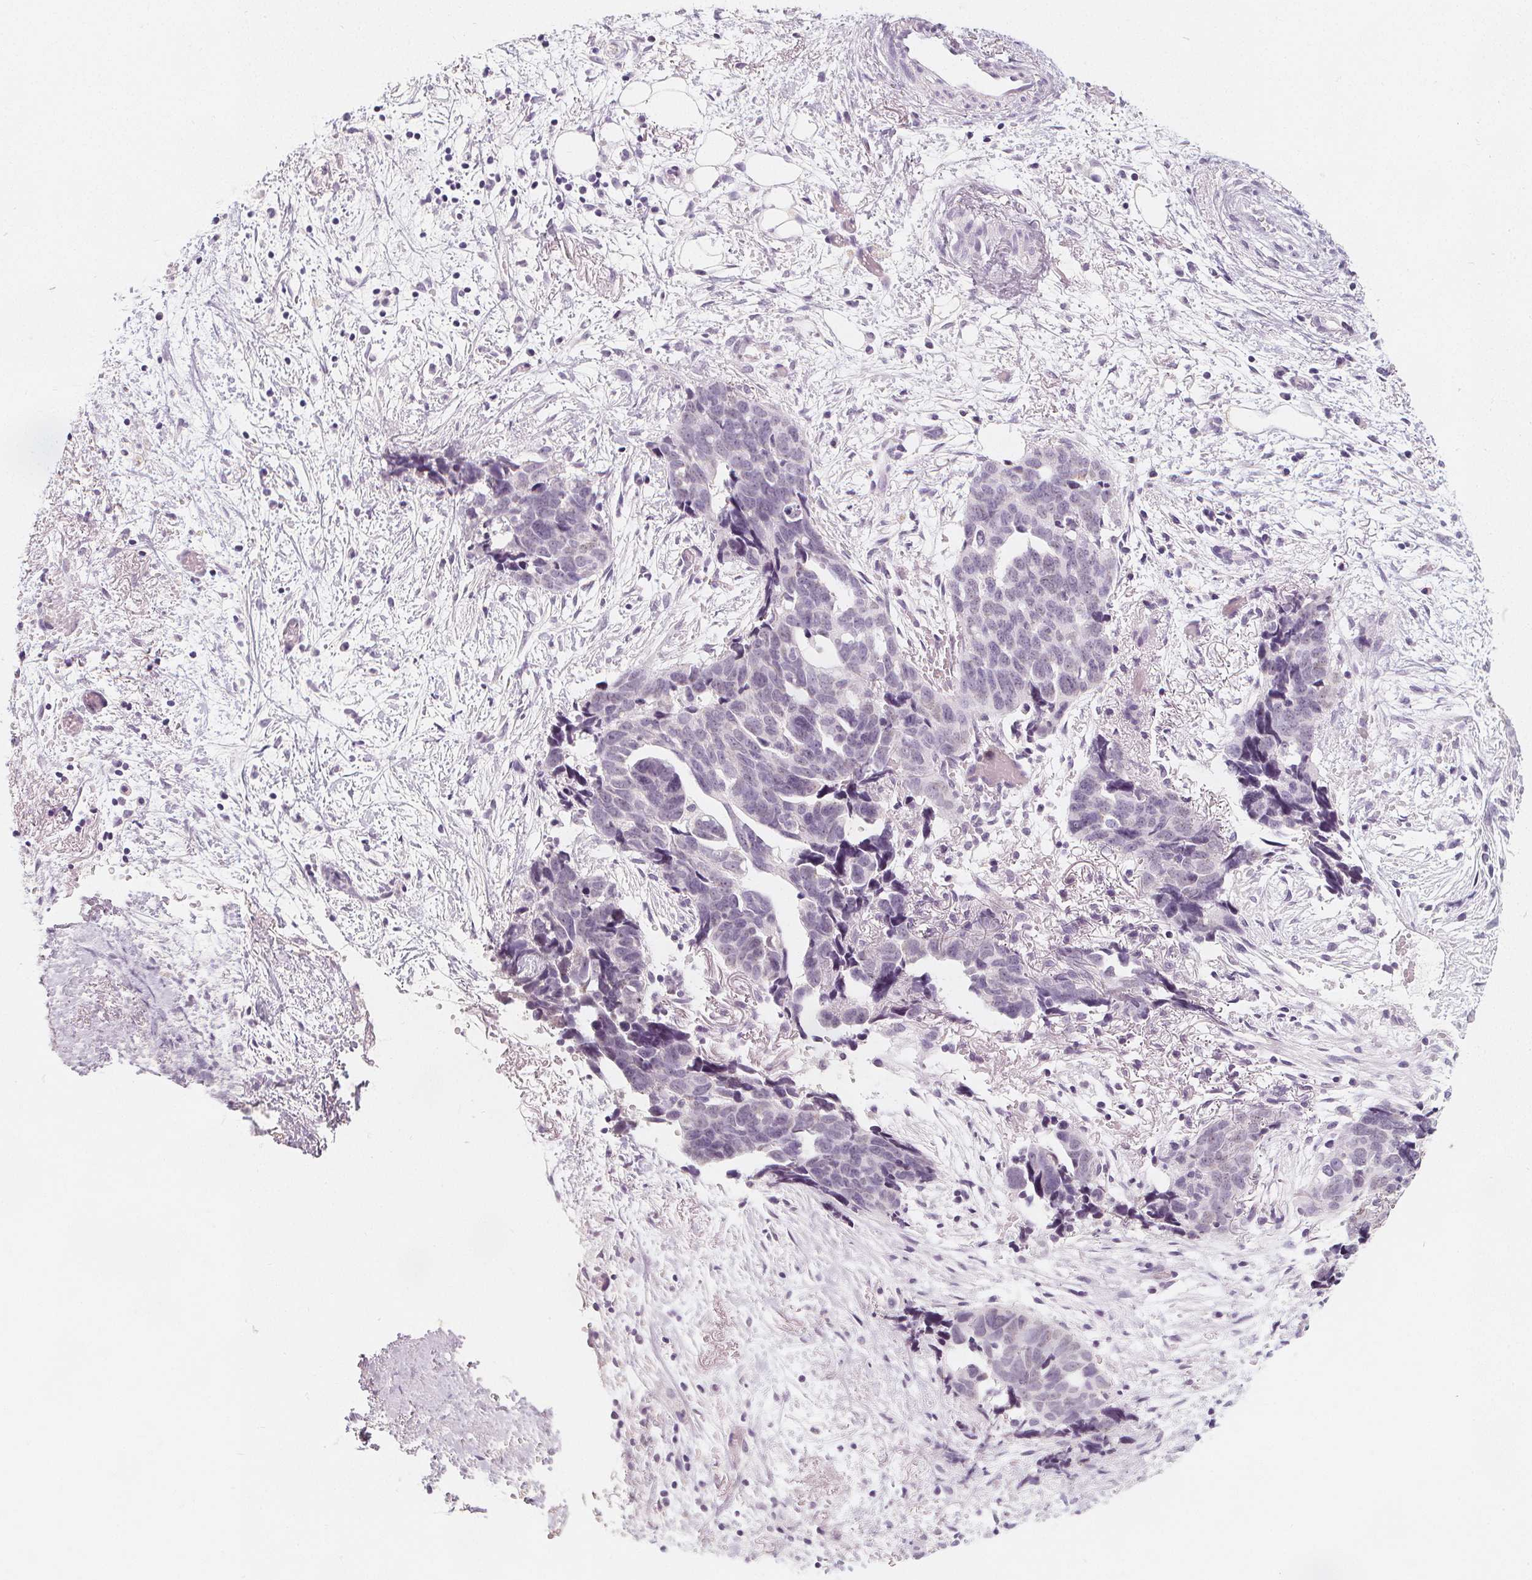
{"staining": {"intensity": "negative", "quantity": "none", "location": "none"}, "tissue": "ovarian cancer", "cell_type": "Tumor cells", "image_type": "cancer", "snomed": [{"axis": "morphology", "description": "Cystadenocarcinoma, serous, NOS"}, {"axis": "topography", "description": "Ovary"}], "caption": "Immunohistochemistry (IHC) image of ovarian cancer stained for a protein (brown), which exhibits no expression in tumor cells. (DAB IHC with hematoxylin counter stain).", "gene": "DBX2", "patient": {"sex": "female", "age": 69}}